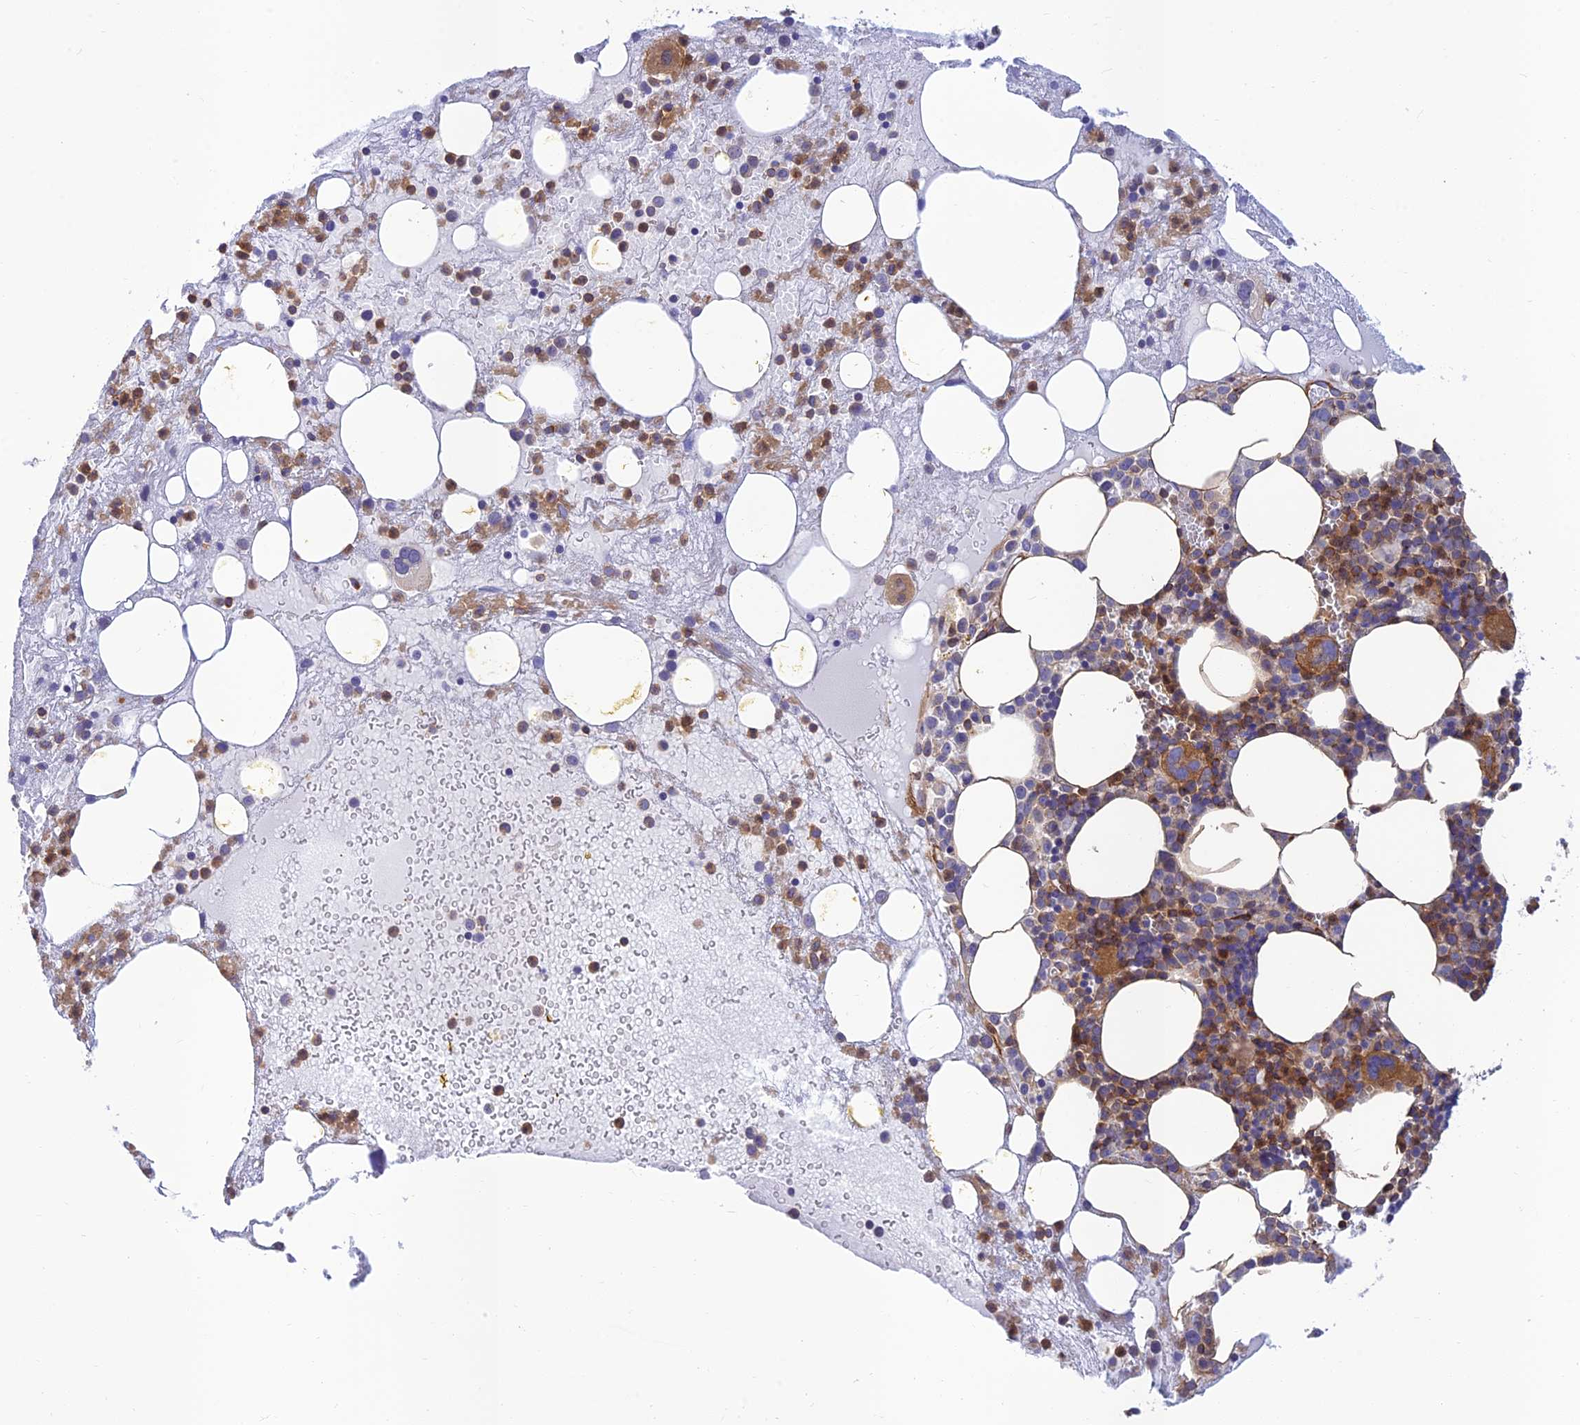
{"staining": {"intensity": "moderate", "quantity": "25%-75%", "location": "cytoplasmic/membranous,nuclear"}, "tissue": "bone marrow", "cell_type": "Hematopoietic cells", "image_type": "normal", "snomed": [{"axis": "morphology", "description": "Normal tissue, NOS"}, {"axis": "topography", "description": "Bone marrow"}], "caption": "Immunohistochemistry staining of unremarkable bone marrow, which exhibits medium levels of moderate cytoplasmic/membranous,nuclear staining in approximately 25%-75% of hematopoietic cells indicating moderate cytoplasmic/membranous,nuclear protein expression. The staining was performed using DAB (3,3'-diaminobenzidine) (brown) for protein detection and nuclei were counterstained in hematoxylin (blue).", "gene": "PPP1R12C", "patient": {"sex": "male", "age": 61}}